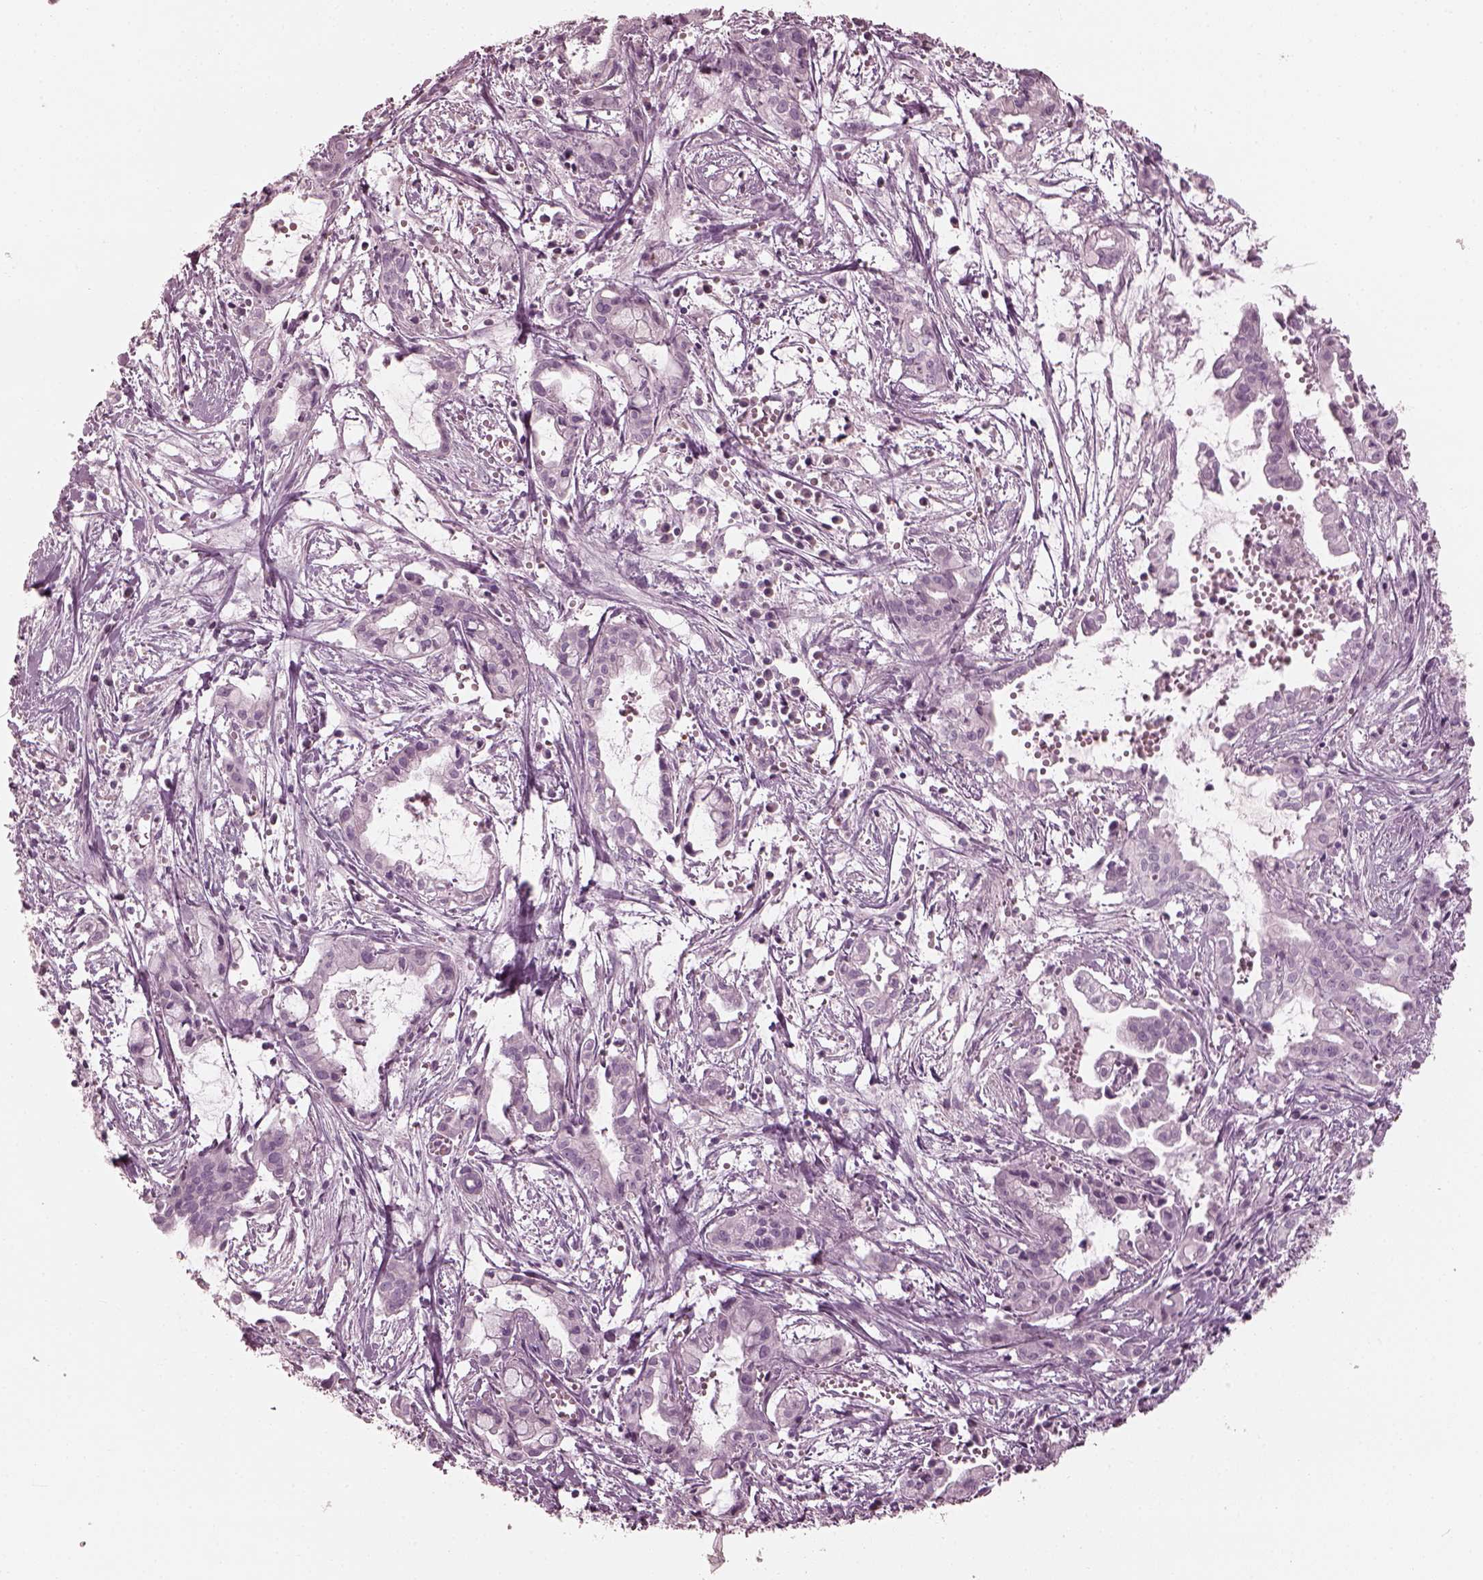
{"staining": {"intensity": "negative", "quantity": "none", "location": "none"}, "tissue": "pancreatic cancer", "cell_type": "Tumor cells", "image_type": "cancer", "snomed": [{"axis": "morphology", "description": "Adenocarcinoma, NOS"}, {"axis": "topography", "description": "Pancreas"}], "caption": "The image displays no staining of tumor cells in pancreatic cancer (adenocarcinoma).", "gene": "SAXO2", "patient": {"sex": "male", "age": 48}}